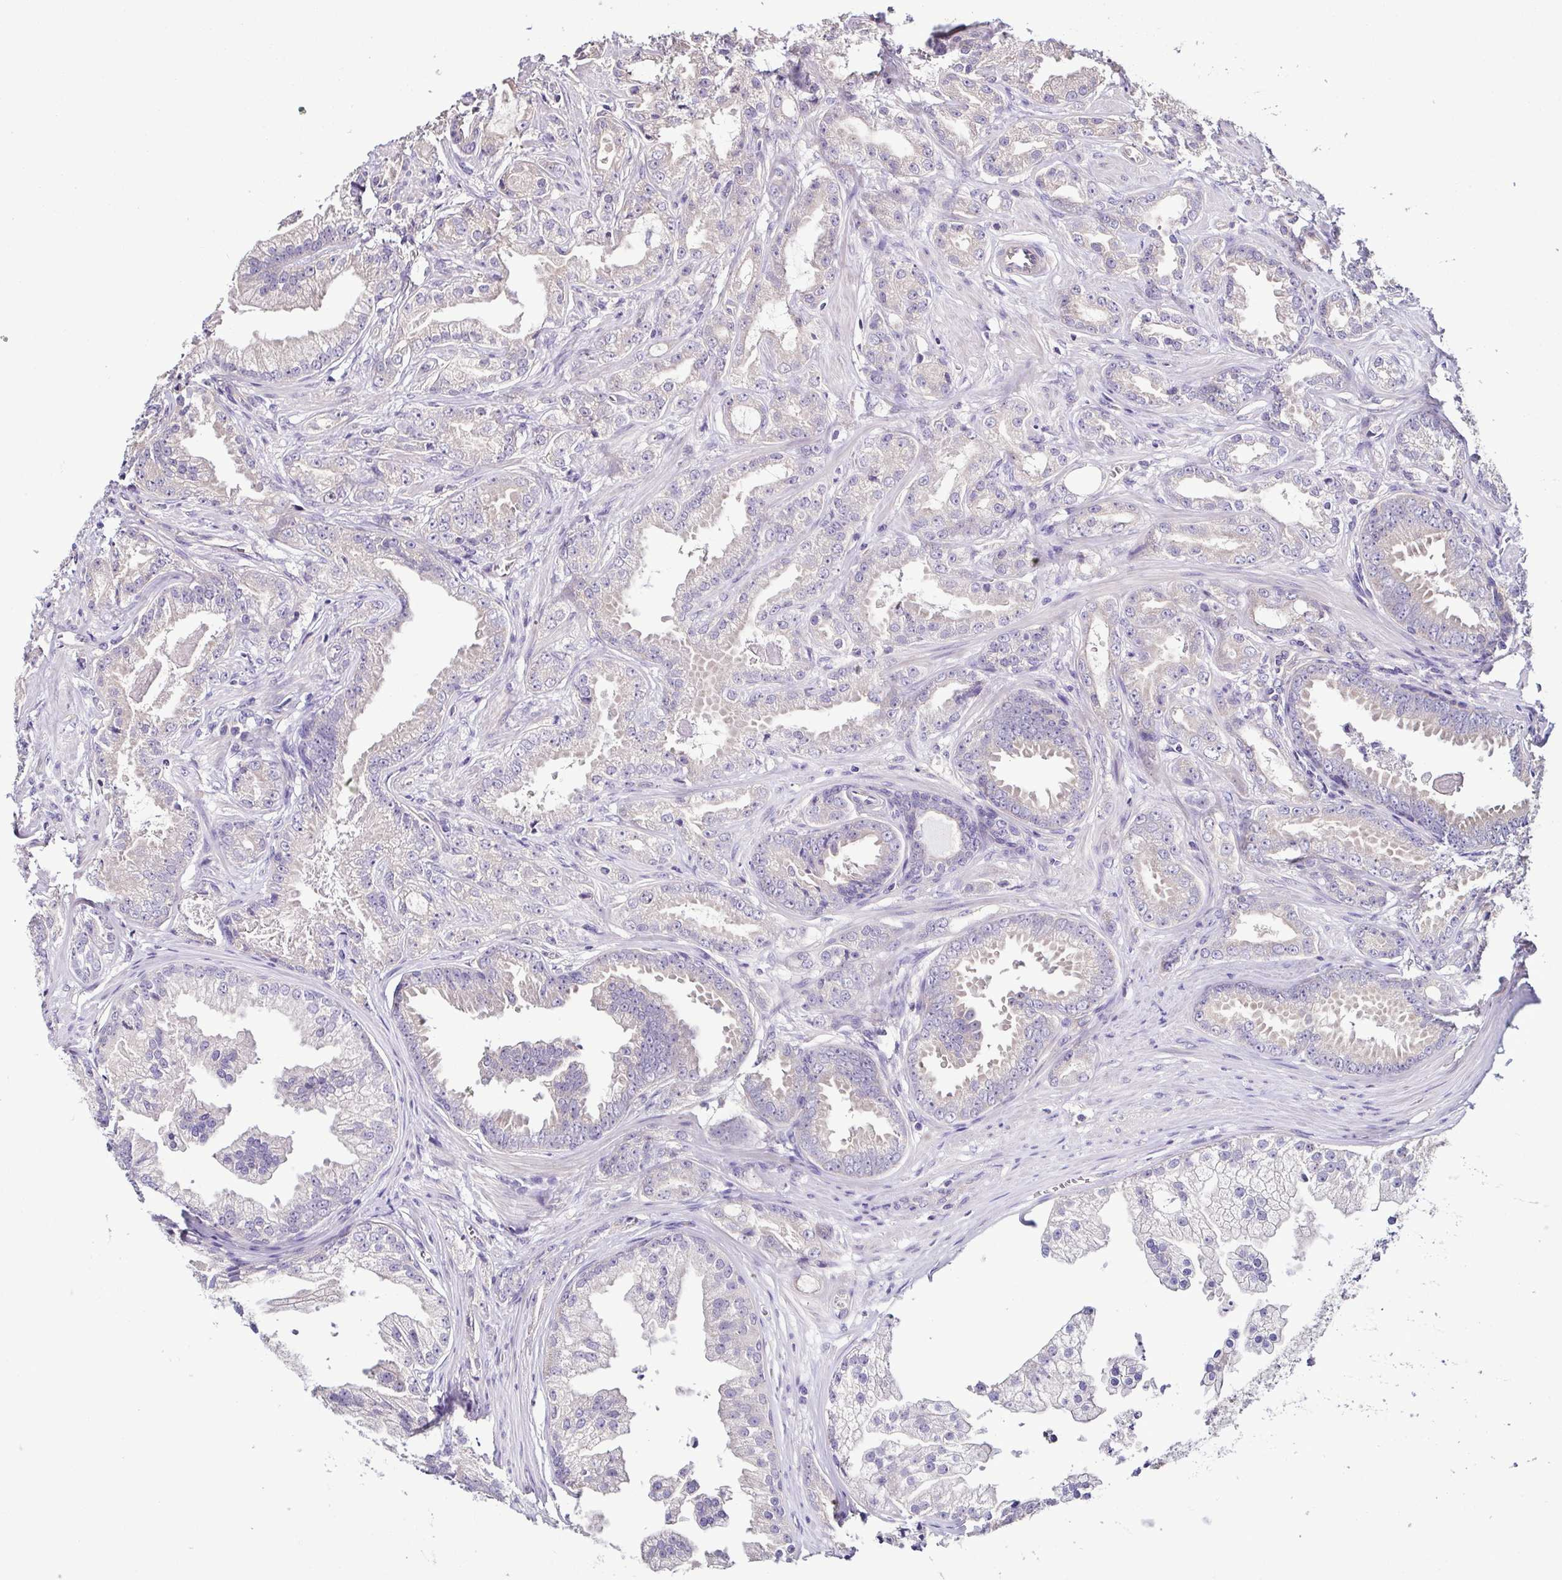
{"staining": {"intensity": "negative", "quantity": "none", "location": "none"}, "tissue": "prostate cancer", "cell_type": "Tumor cells", "image_type": "cancer", "snomed": [{"axis": "morphology", "description": "Adenocarcinoma, Low grade"}, {"axis": "topography", "description": "Prostate"}], "caption": "The histopathology image reveals no significant positivity in tumor cells of prostate cancer. (Brightfield microscopy of DAB (3,3'-diaminobenzidine) IHC at high magnification).", "gene": "LMOD2", "patient": {"sex": "male", "age": 65}}